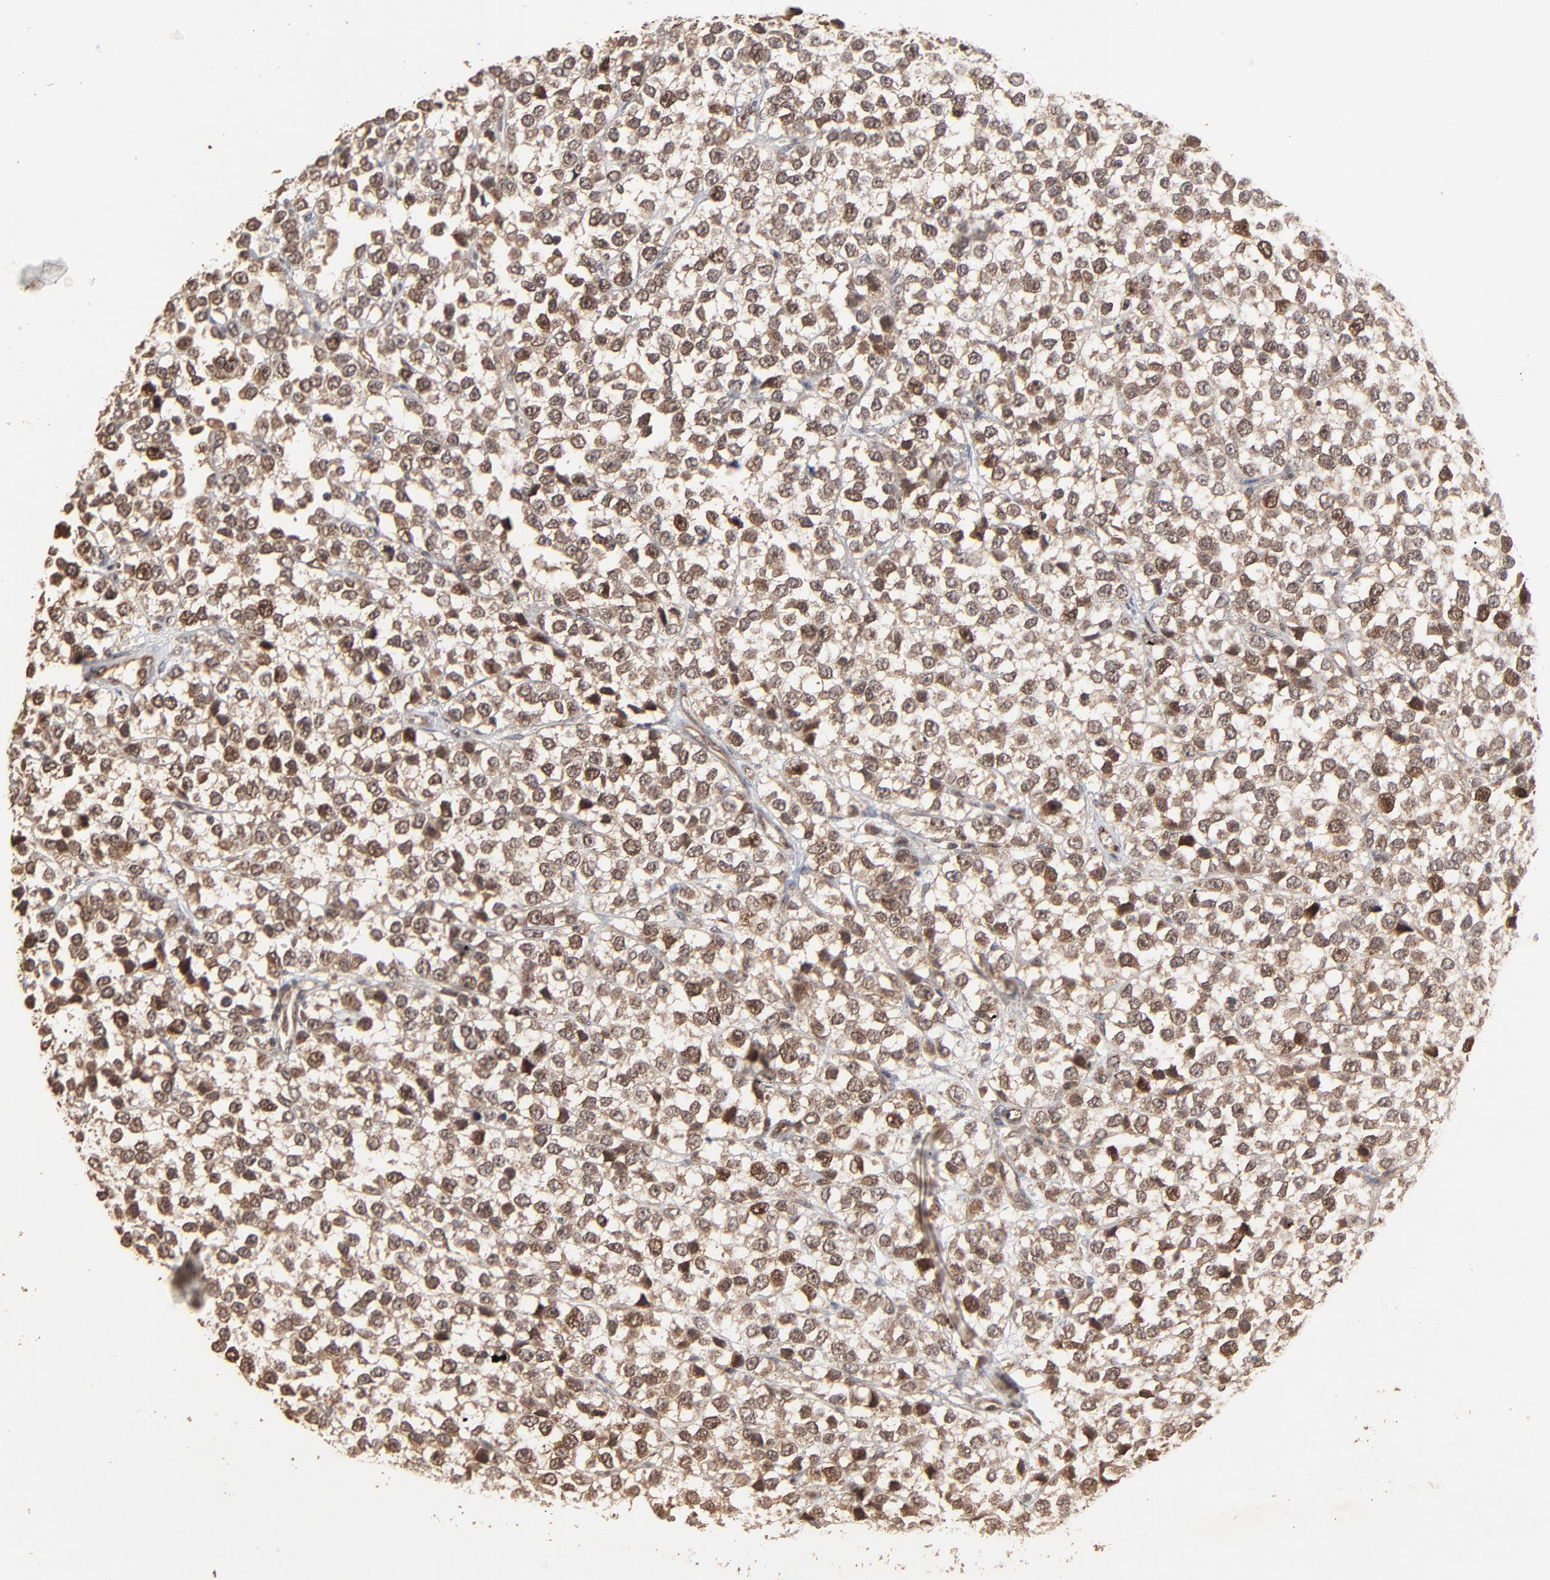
{"staining": {"intensity": "moderate", "quantity": ">75%", "location": "cytoplasmic/membranous,nuclear"}, "tissue": "testis cancer", "cell_type": "Tumor cells", "image_type": "cancer", "snomed": [{"axis": "morphology", "description": "Seminoma, NOS"}, {"axis": "topography", "description": "Testis"}], "caption": "Moderate cytoplasmic/membranous and nuclear protein positivity is seen in approximately >75% of tumor cells in testis cancer. (Brightfield microscopy of DAB IHC at high magnification).", "gene": "FAM227A", "patient": {"sex": "male", "age": 25}}